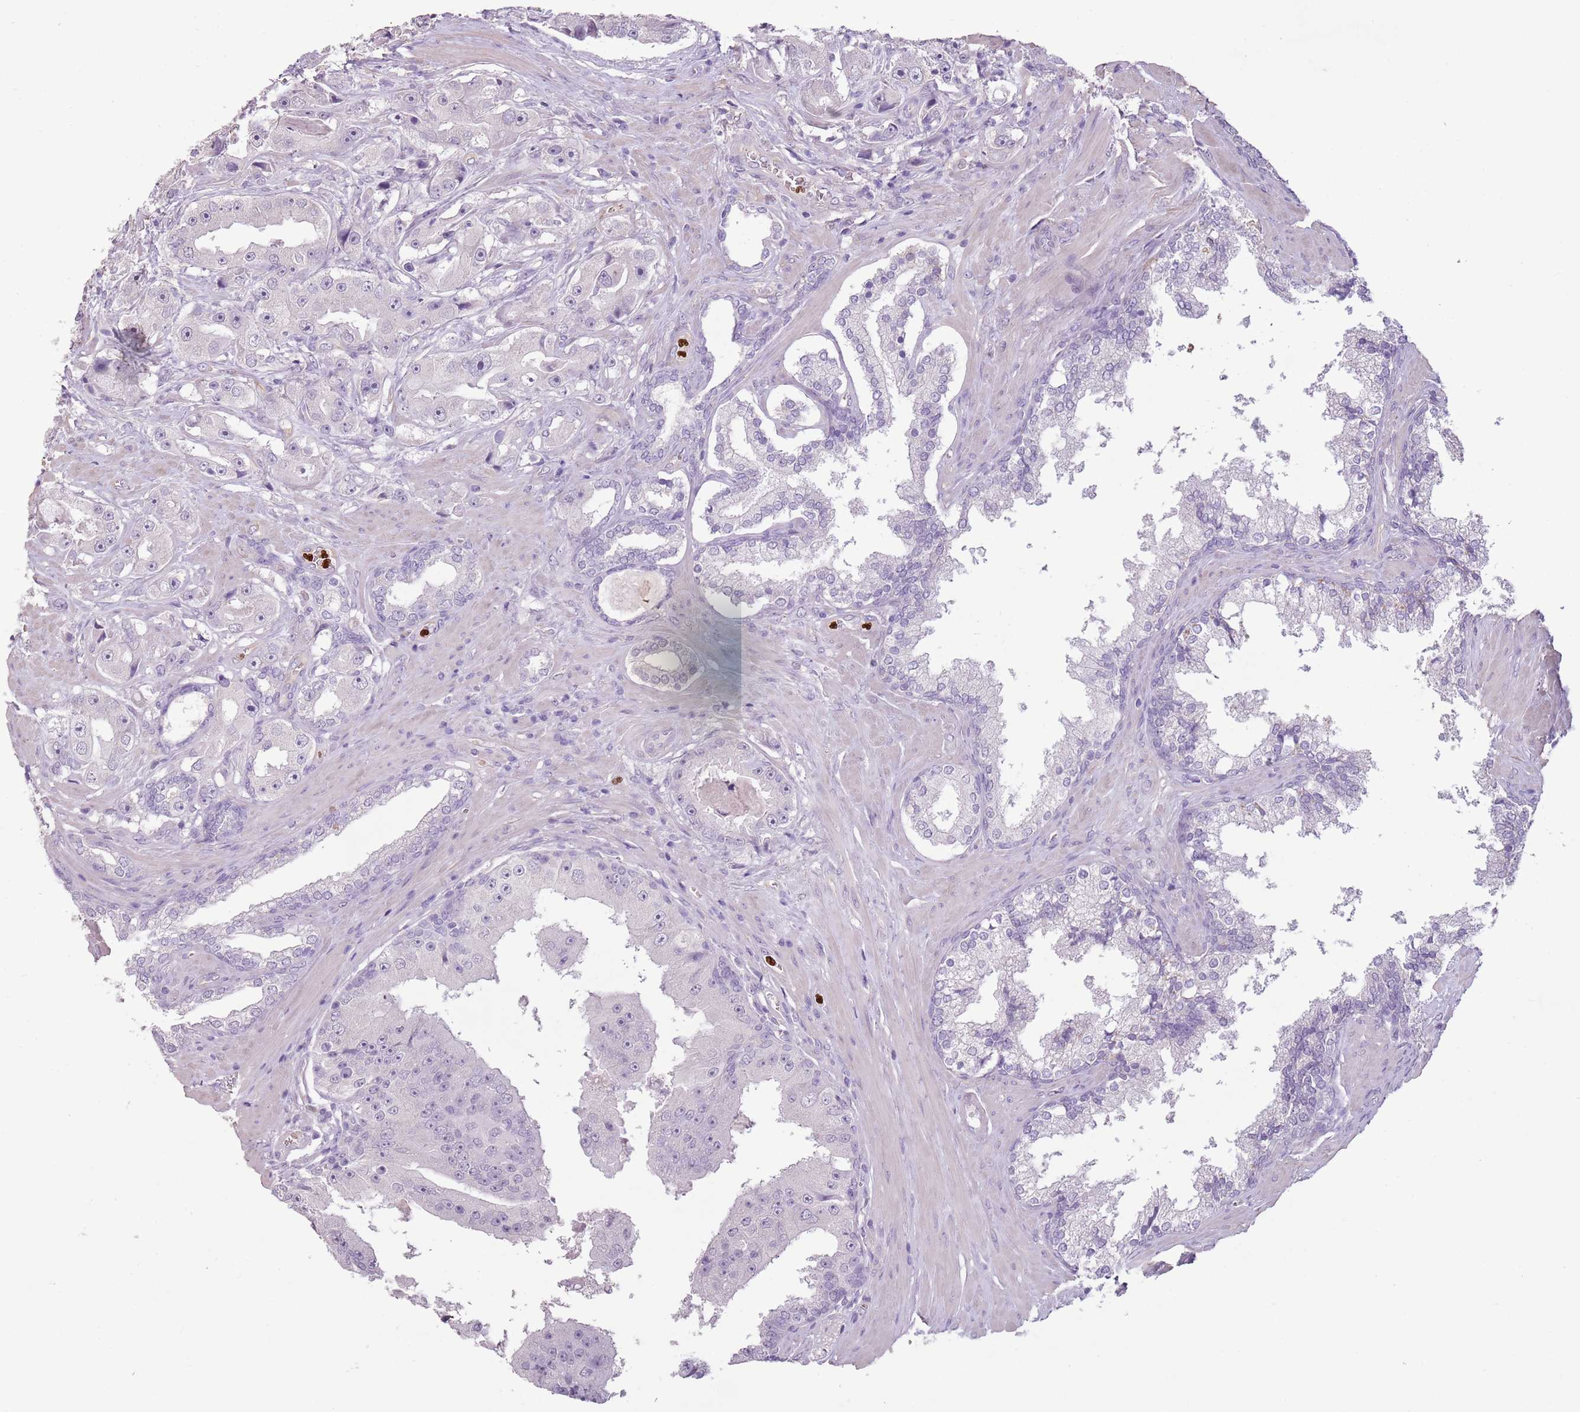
{"staining": {"intensity": "negative", "quantity": "none", "location": "none"}, "tissue": "prostate cancer", "cell_type": "Tumor cells", "image_type": "cancer", "snomed": [{"axis": "morphology", "description": "Adenocarcinoma, High grade"}, {"axis": "topography", "description": "Prostate"}], "caption": "A micrograph of human prostate cancer is negative for staining in tumor cells.", "gene": "CELF6", "patient": {"sex": "male", "age": 73}}